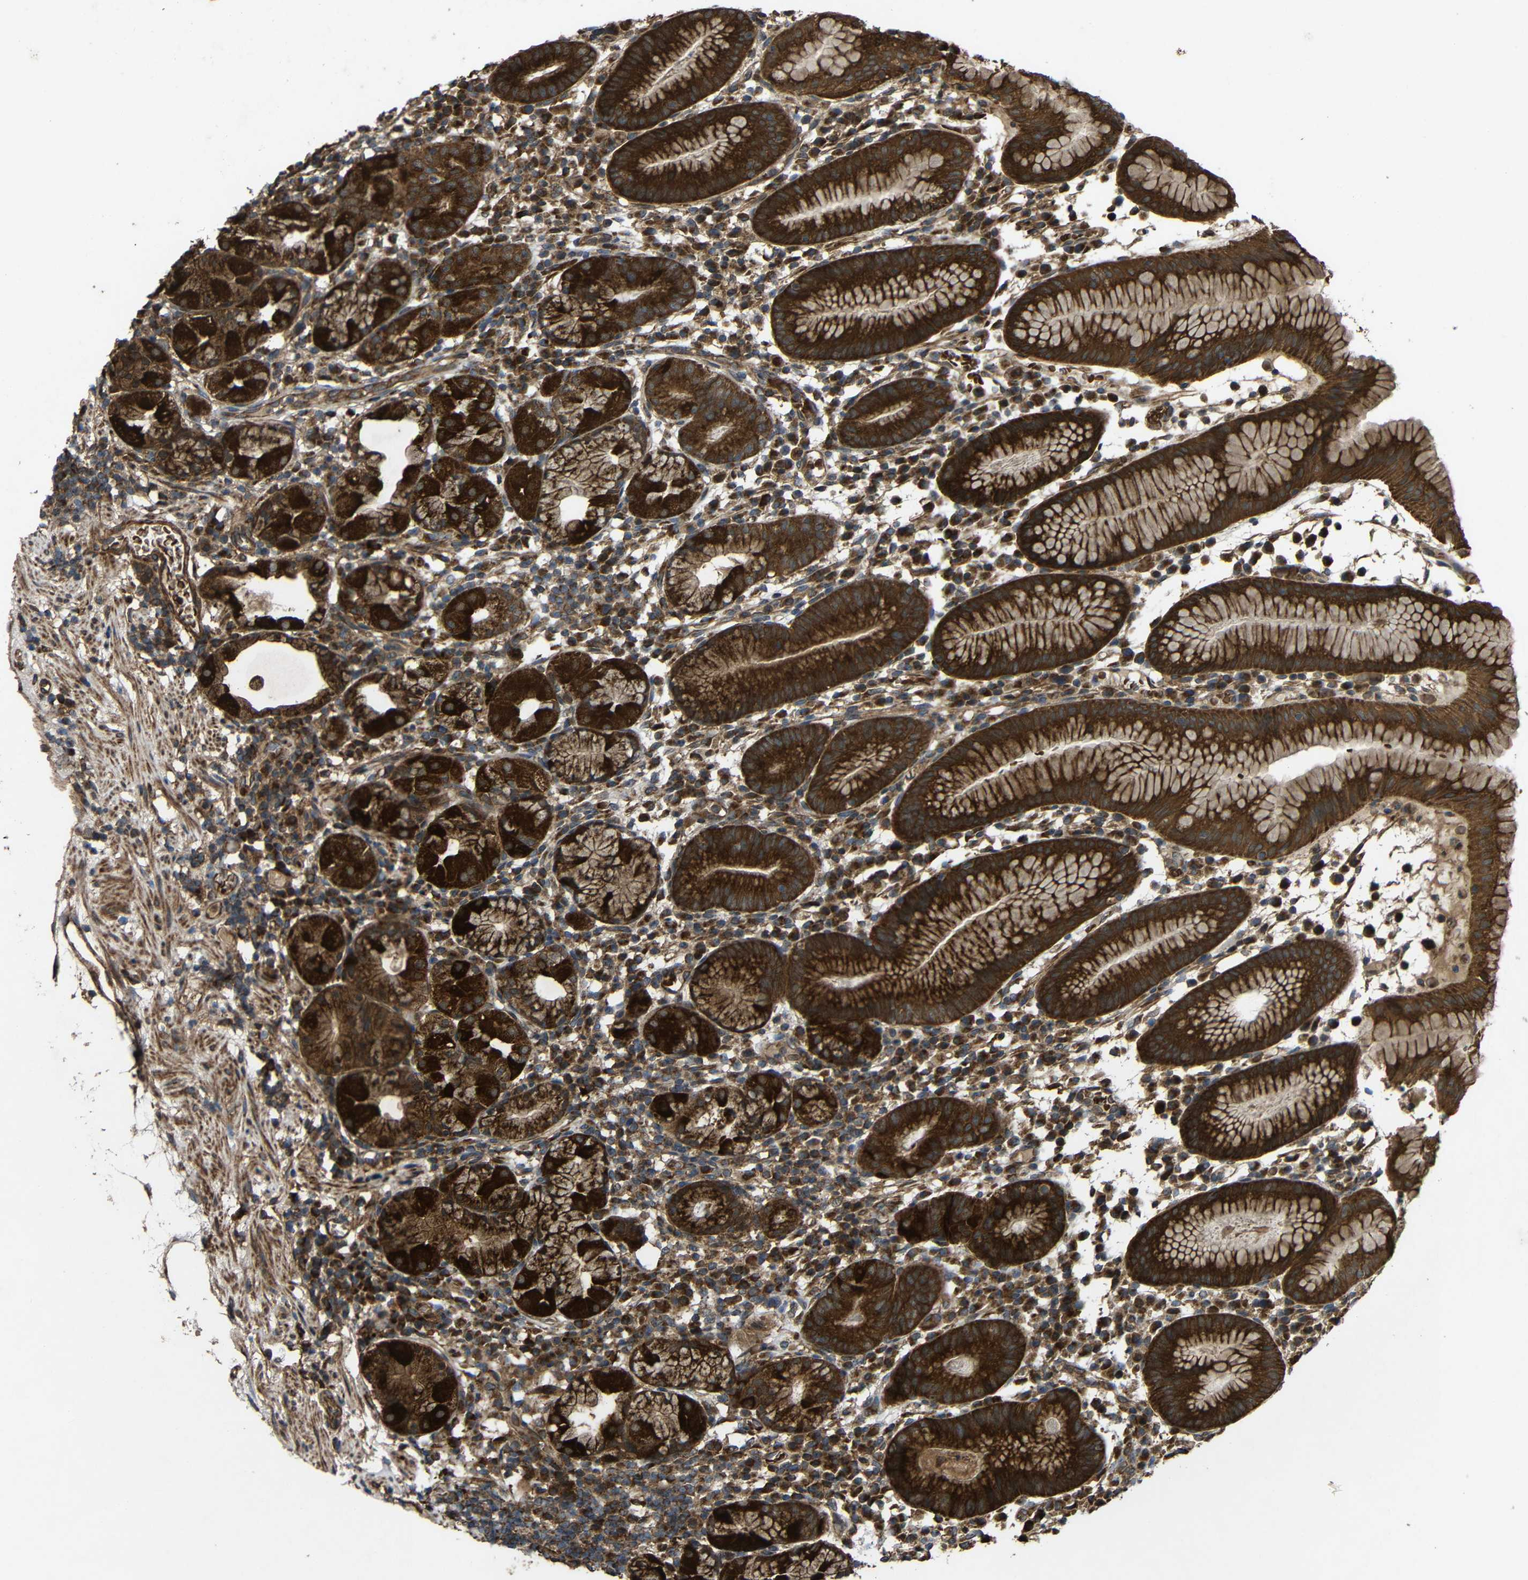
{"staining": {"intensity": "strong", "quantity": ">75%", "location": "cytoplasmic/membranous"}, "tissue": "stomach", "cell_type": "Glandular cells", "image_type": "normal", "snomed": [{"axis": "morphology", "description": "Normal tissue, NOS"}, {"axis": "topography", "description": "Stomach"}, {"axis": "topography", "description": "Stomach, lower"}], "caption": "A histopathology image of stomach stained for a protein demonstrates strong cytoplasmic/membranous brown staining in glandular cells. (Brightfield microscopy of DAB IHC at high magnification).", "gene": "C1GALT1", "patient": {"sex": "female", "age": 75}}